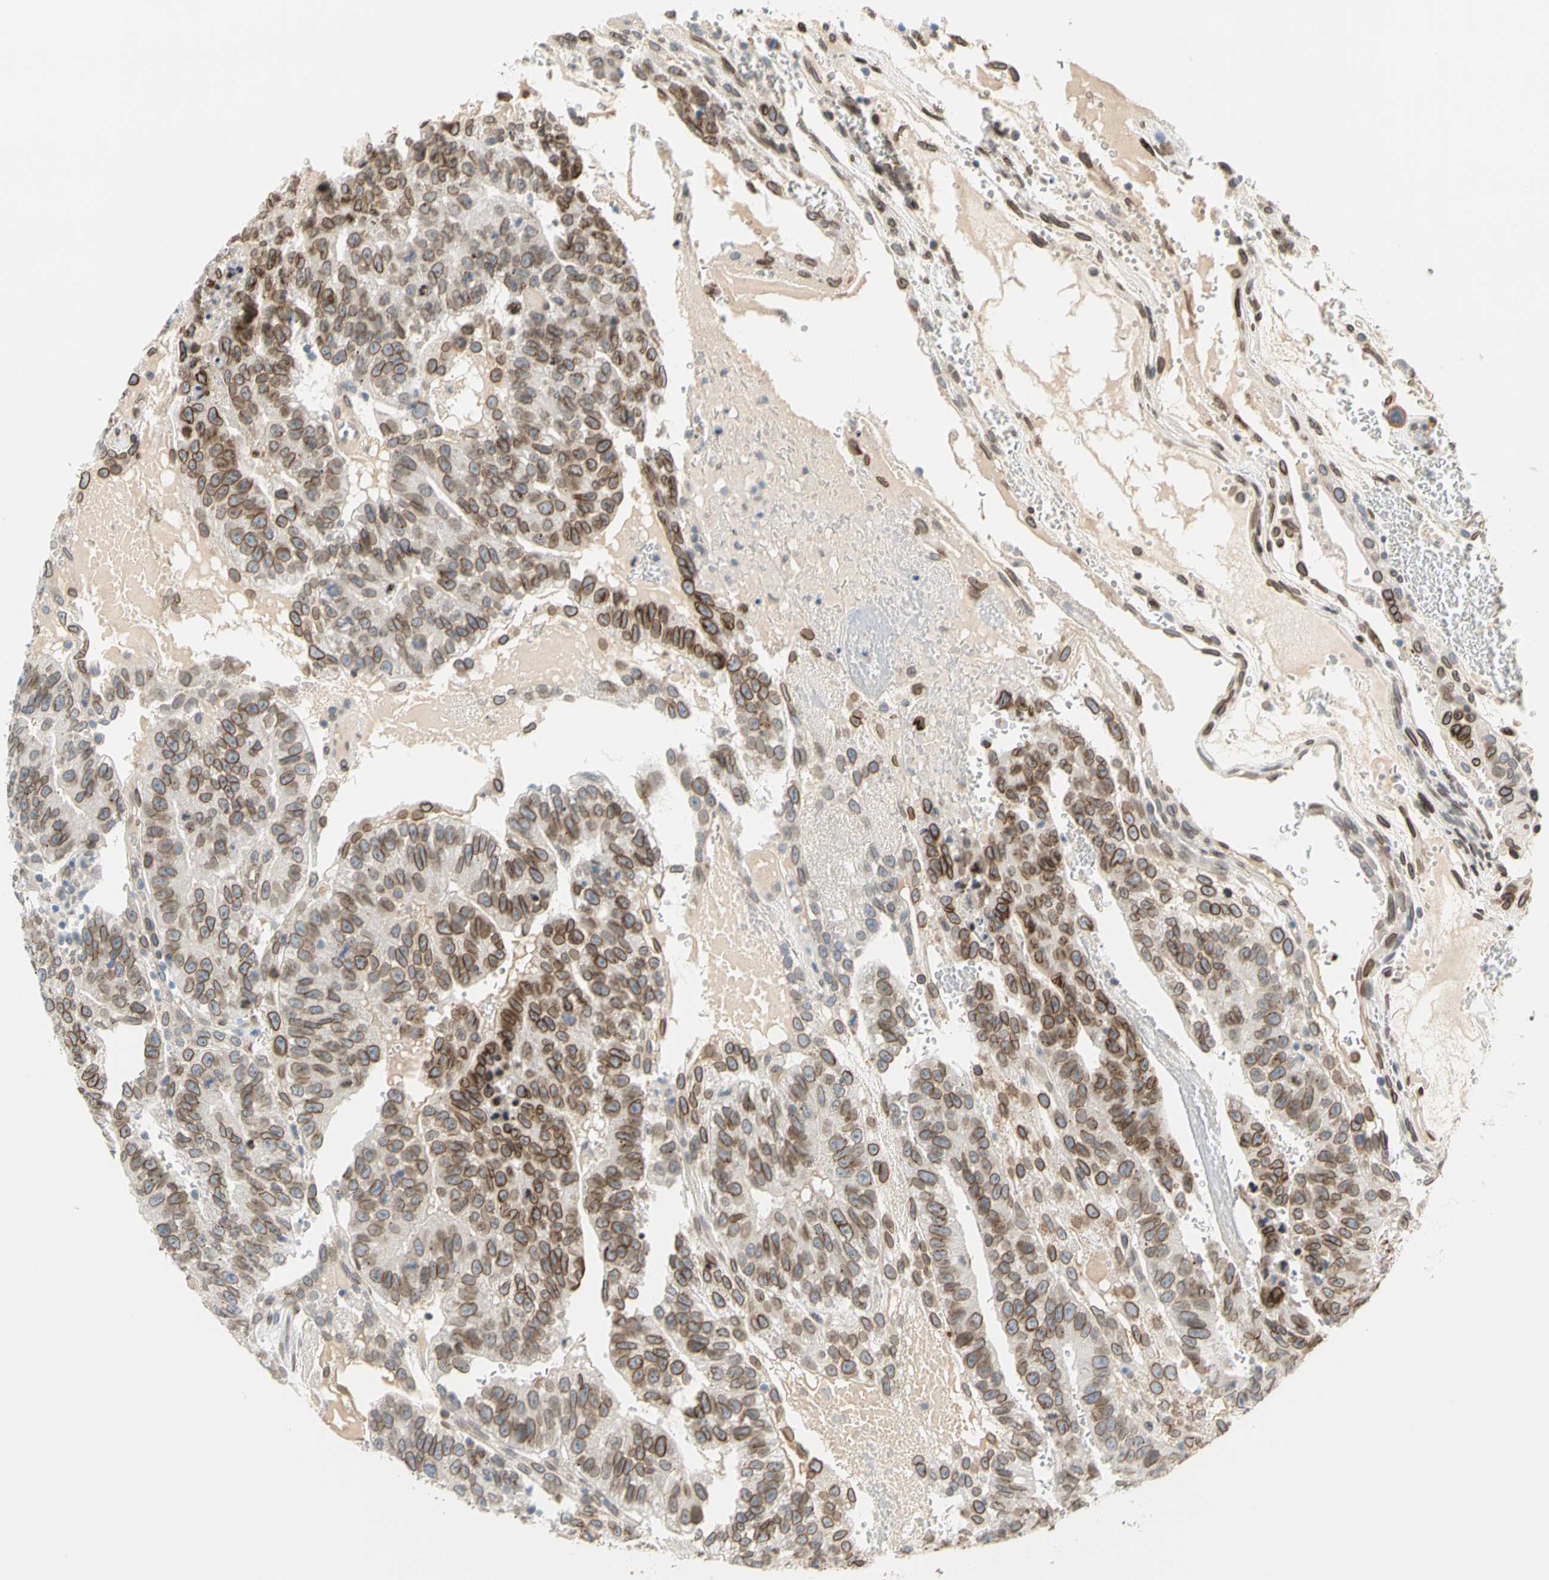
{"staining": {"intensity": "moderate", "quantity": ">75%", "location": "cytoplasmic/membranous,nuclear"}, "tissue": "testis cancer", "cell_type": "Tumor cells", "image_type": "cancer", "snomed": [{"axis": "morphology", "description": "Seminoma, NOS"}, {"axis": "morphology", "description": "Carcinoma, Embryonal, NOS"}, {"axis": "topography", "description": "Testis"}], "caption": "Moderate cytoplasmic/membranous and nuclear staining is present in about >75% of tumor cells in testis cancer (embryonal carcinoma).", "gene": "SUN1", "patient": {"sex": "male", "age": 52}}